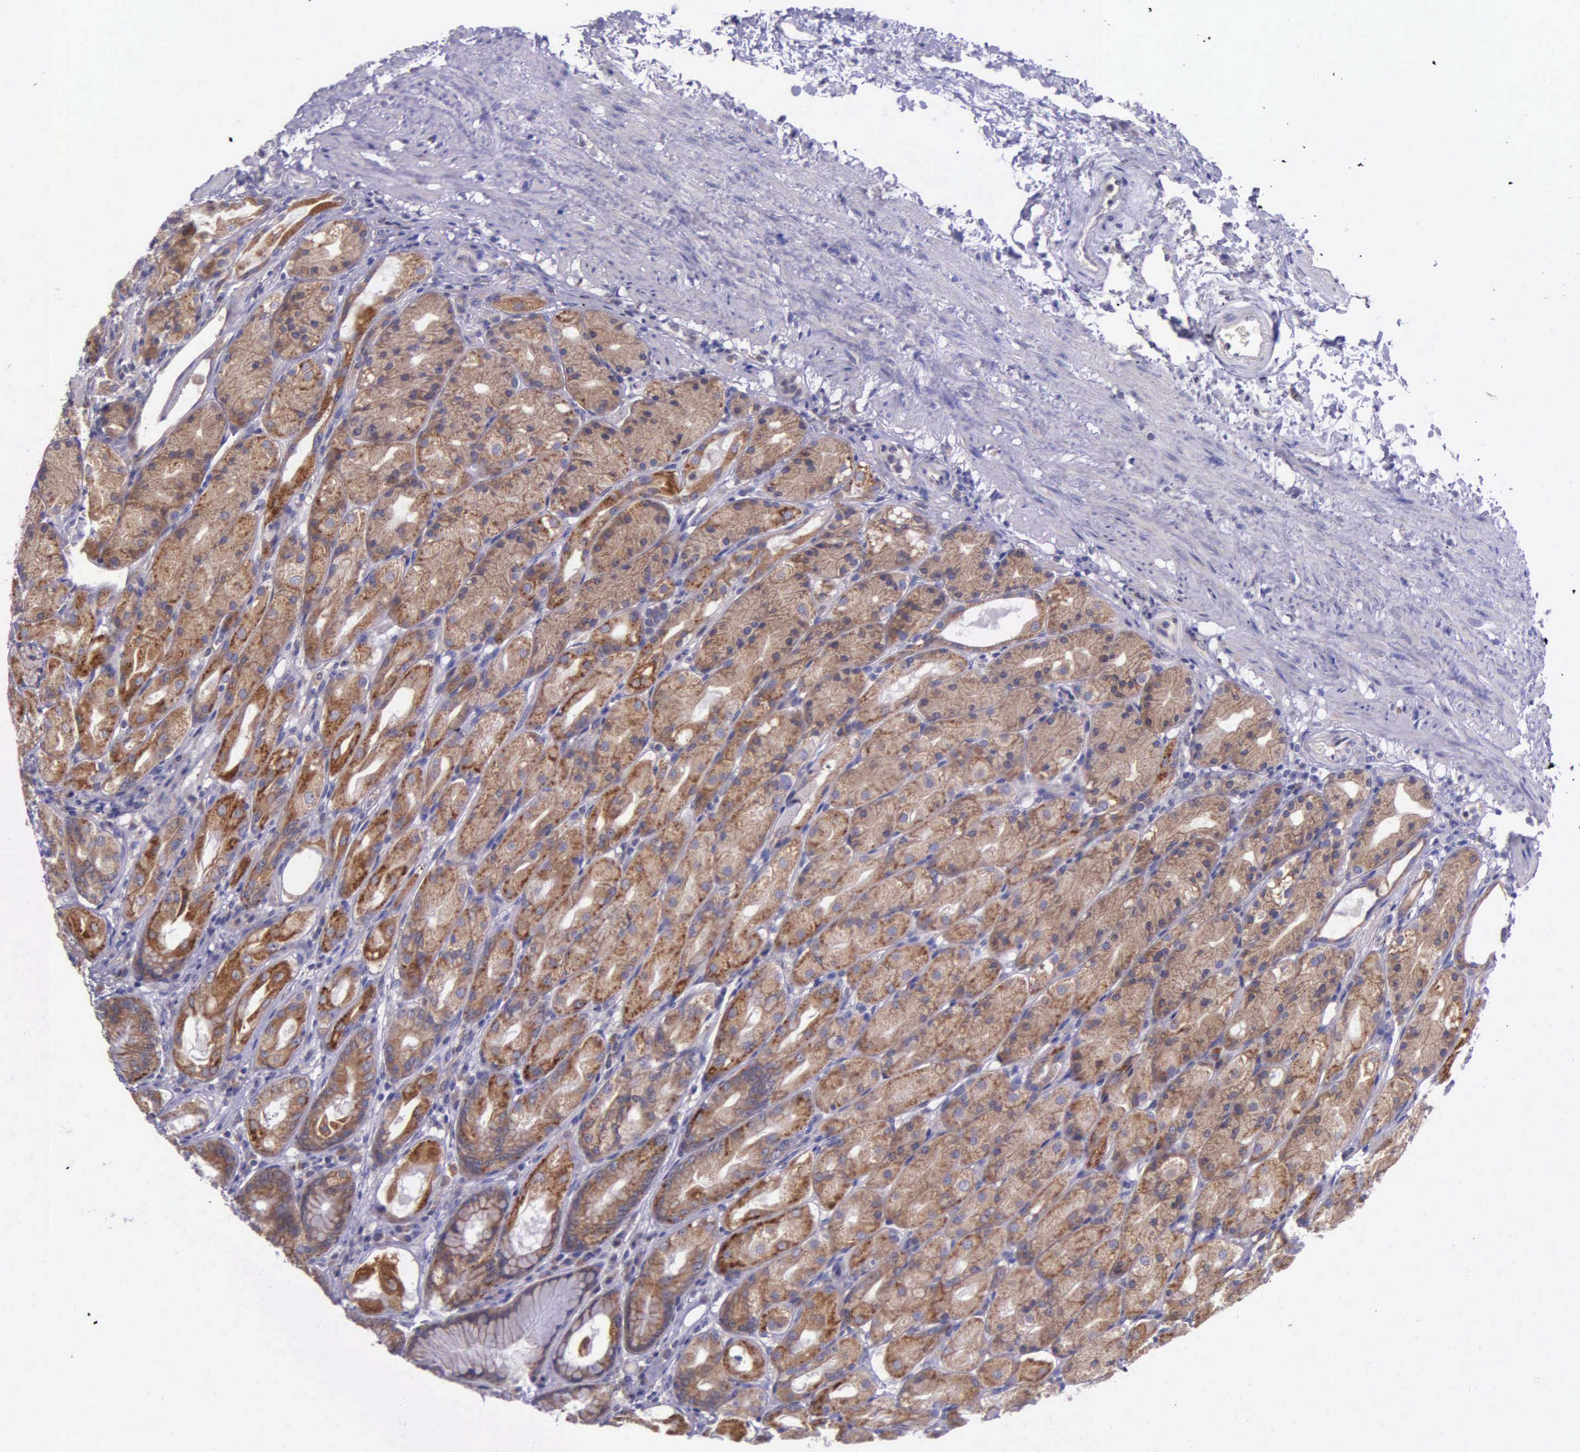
{"staining": {"intensity": "moderate", "quantity": ">75%", "location": "cytoplasmic/membranous"}, "tissue": "stomach", "cell_type": "Glandular cells", "image_type": "normal", "snomed": [{"axis": "morphology", "description": "Normal tissue, NOS"}, {"axis": "topography", "description": "Stomach, upper"}], "caption": "Protein expression analysis of unremarkable stomach reveals moderate cytoplasmic/membranous staining in about >75% of glandular cells.", "gene": "NSDHL", "patient": {"sex": "female", "age": 75}}